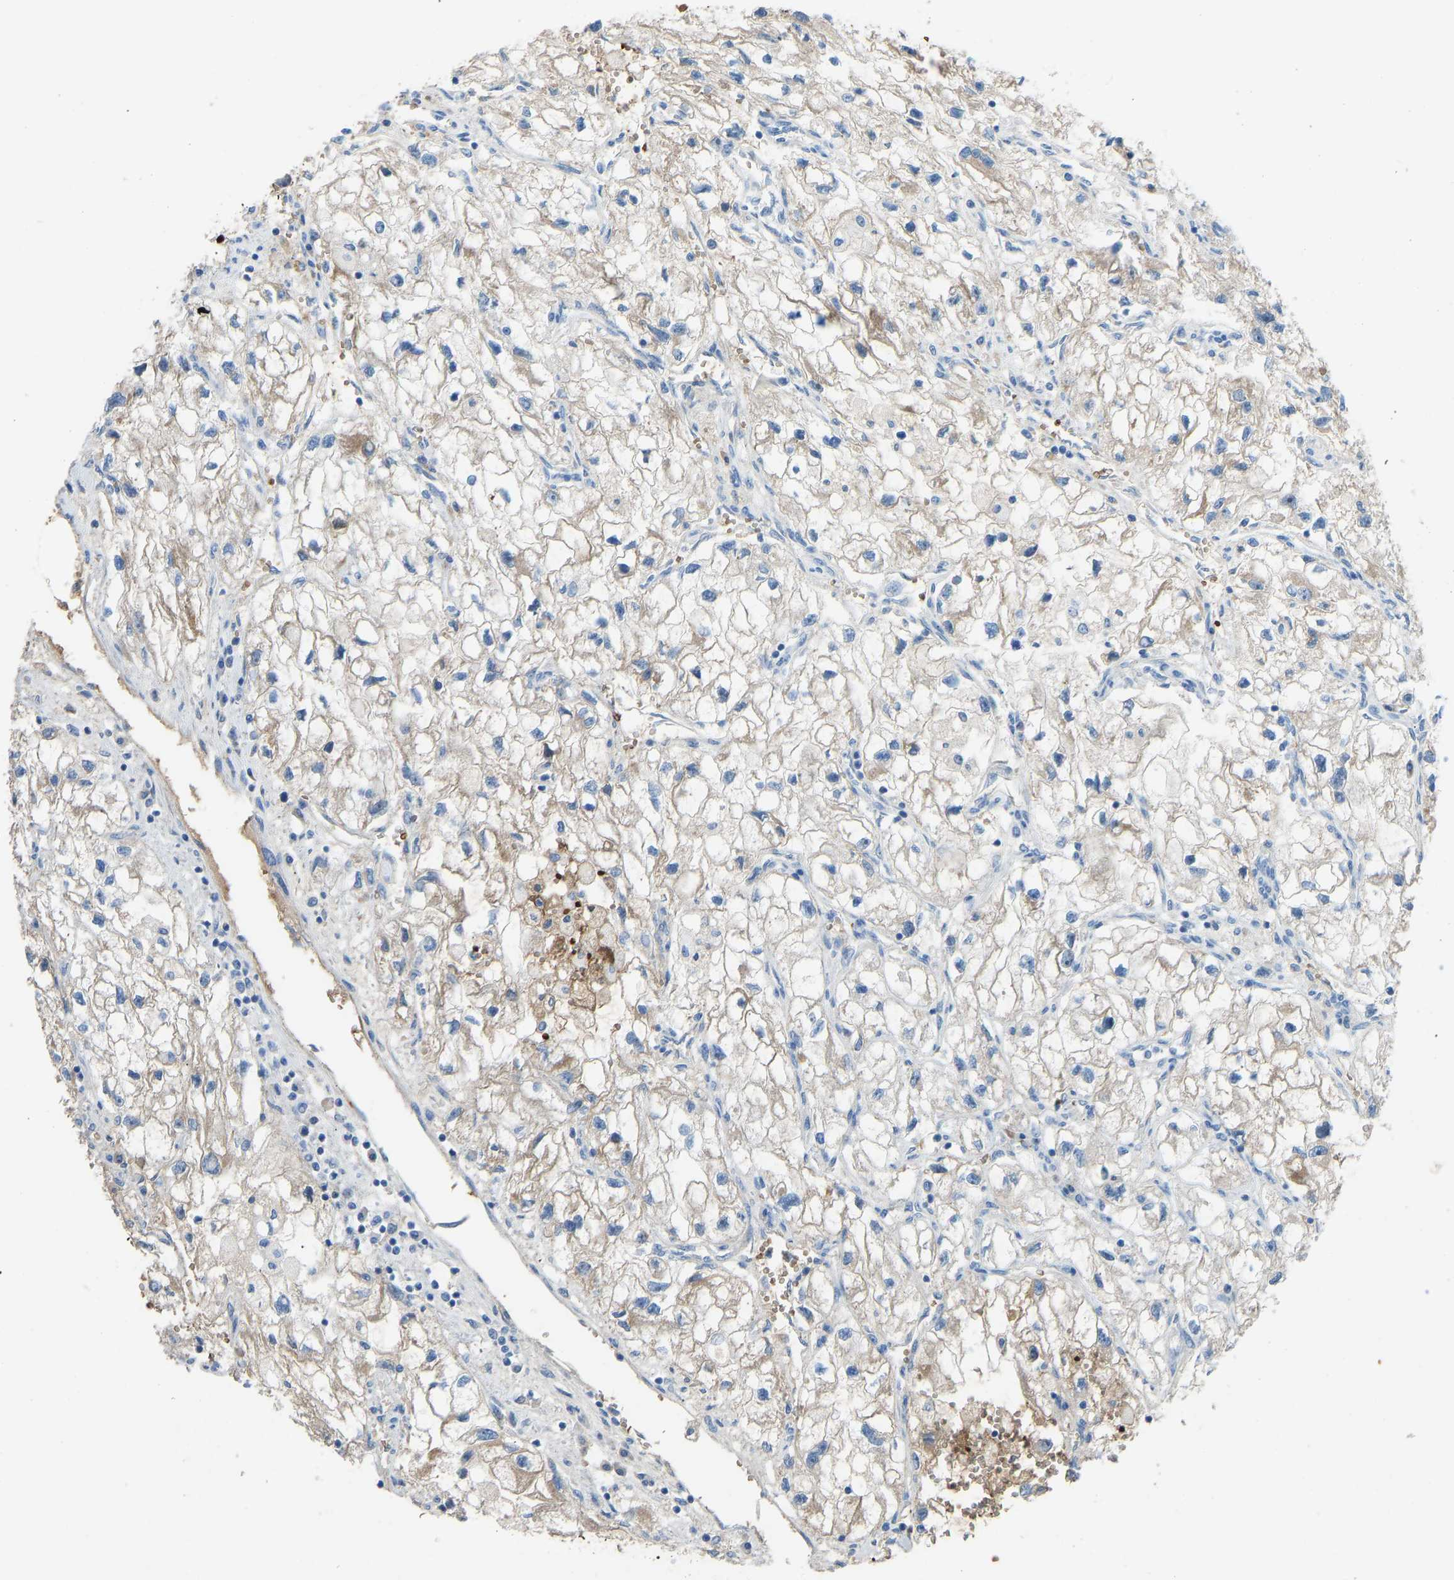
{"staining": {"intensity": "weak", "quantity": "25%-75%", "location": "cytoplasmic/membranous"}, "tissue": "renal cancer", "cell_type": "Tumor cells", "image_type": "cancer", "snomed": [{"axis": "morphology", "description": "Adenocarcinoma, NOS"}, {"axis": "topography", "description": "Kidney"}], "caption": "An image of human adenocarcinoma (renal) stained for a protein reveals weak cytoplasmic/membranous brown staining in tumor cells.", "gene": "PIGS", "patient": {"sex": "female", "age": 70}}